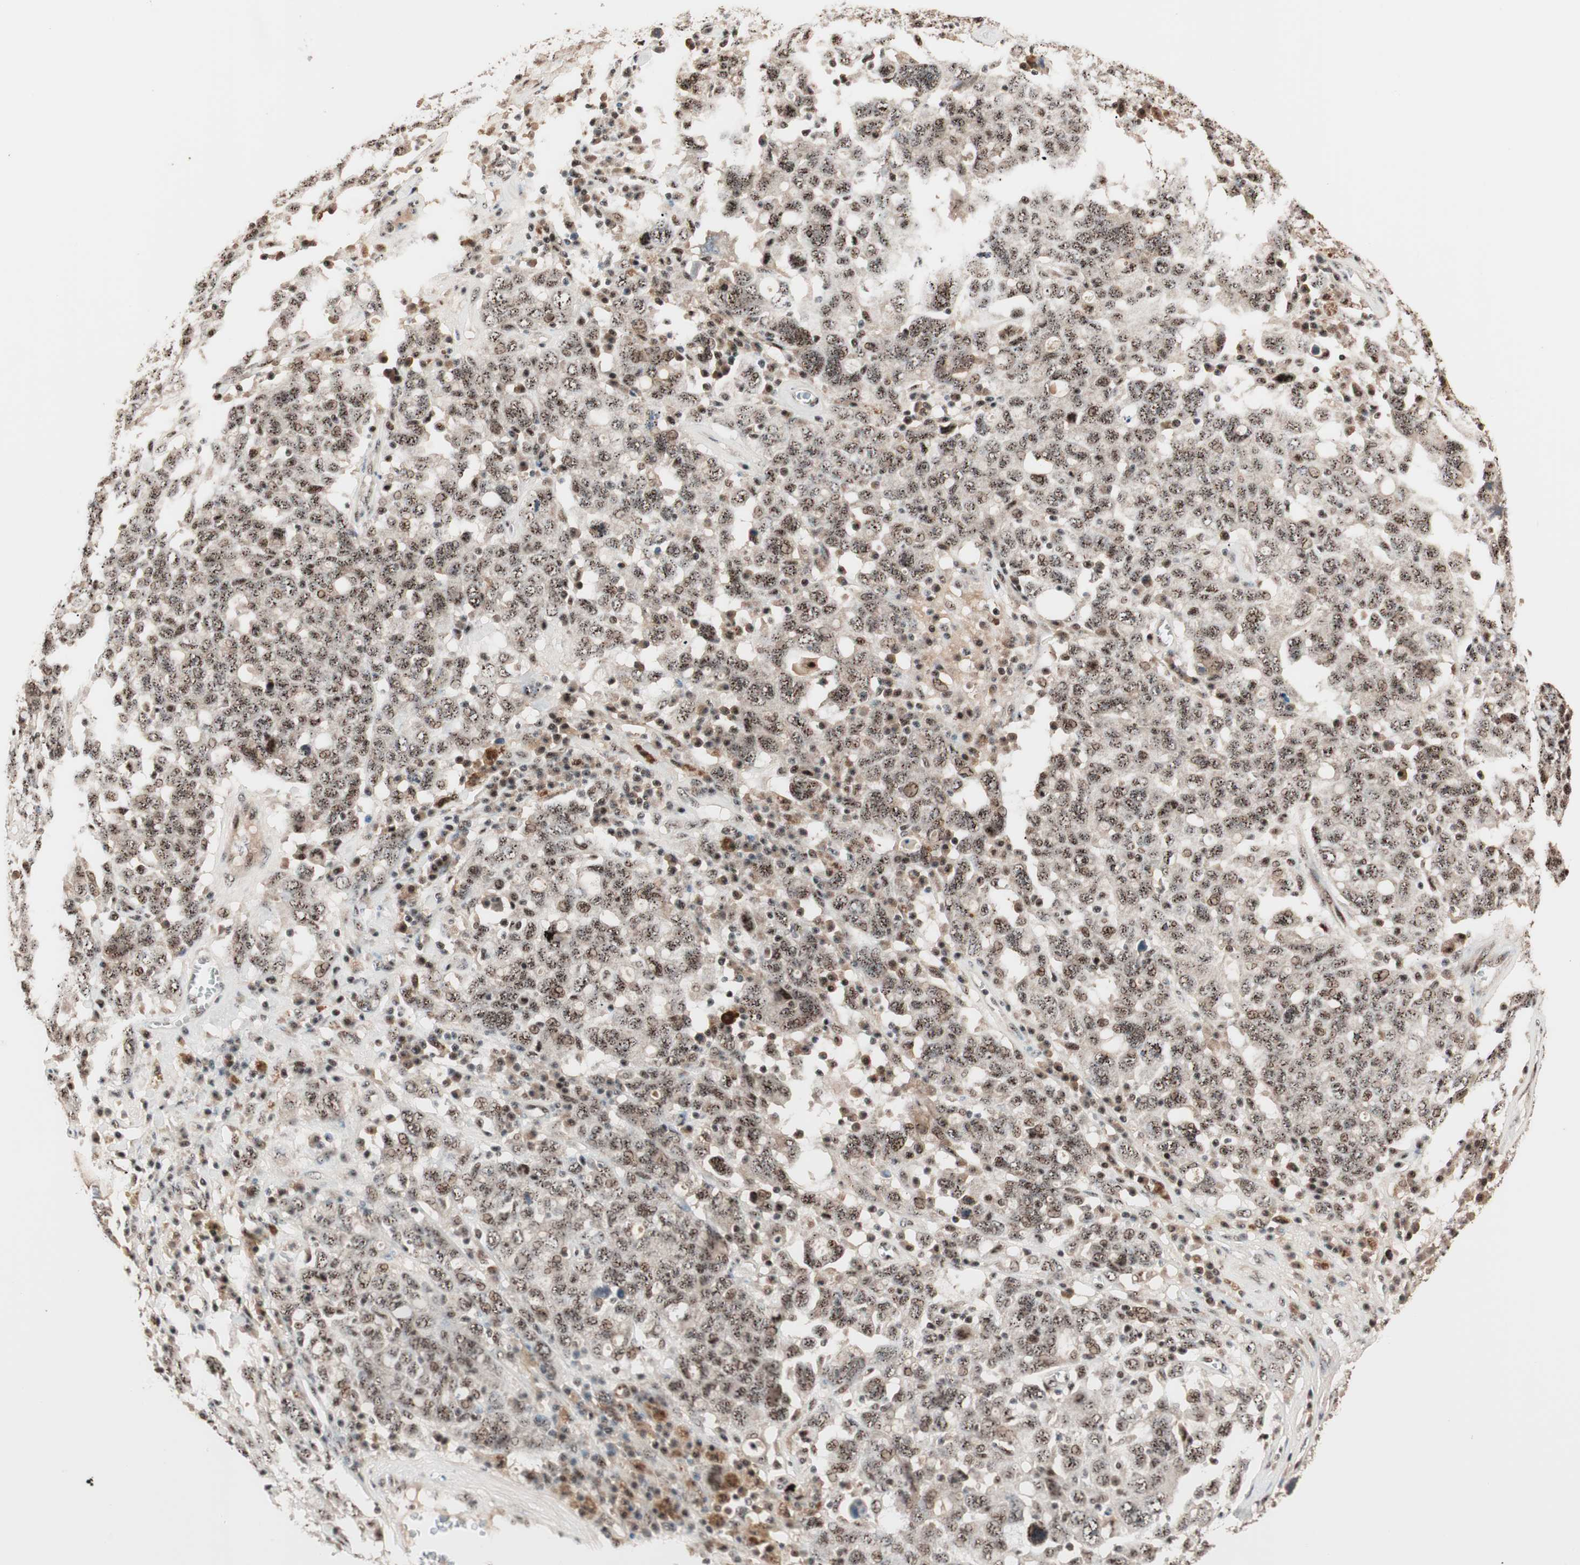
{"staining": {"intensity": "moderate", "quantity": ">75%", "location": "nuclear"}, "tissue": "ovarian cancer", "cell_type": "Tumor cells", "image_type": "cancer", "snomed": [{"axis": "morphology", "description": "Carcinoma, endometroid"}, {"axis": "topography", "description": "Ovary"}], "caption": "Endometroid carcinoma (ovarian) tissue demonstrates moderate nuclear expression in about >75% of tumor cells (IHC, brightfield microscopy, high magnification).", "gene": "NR5A2", "patient": {"sex": "female", "age": 62}}